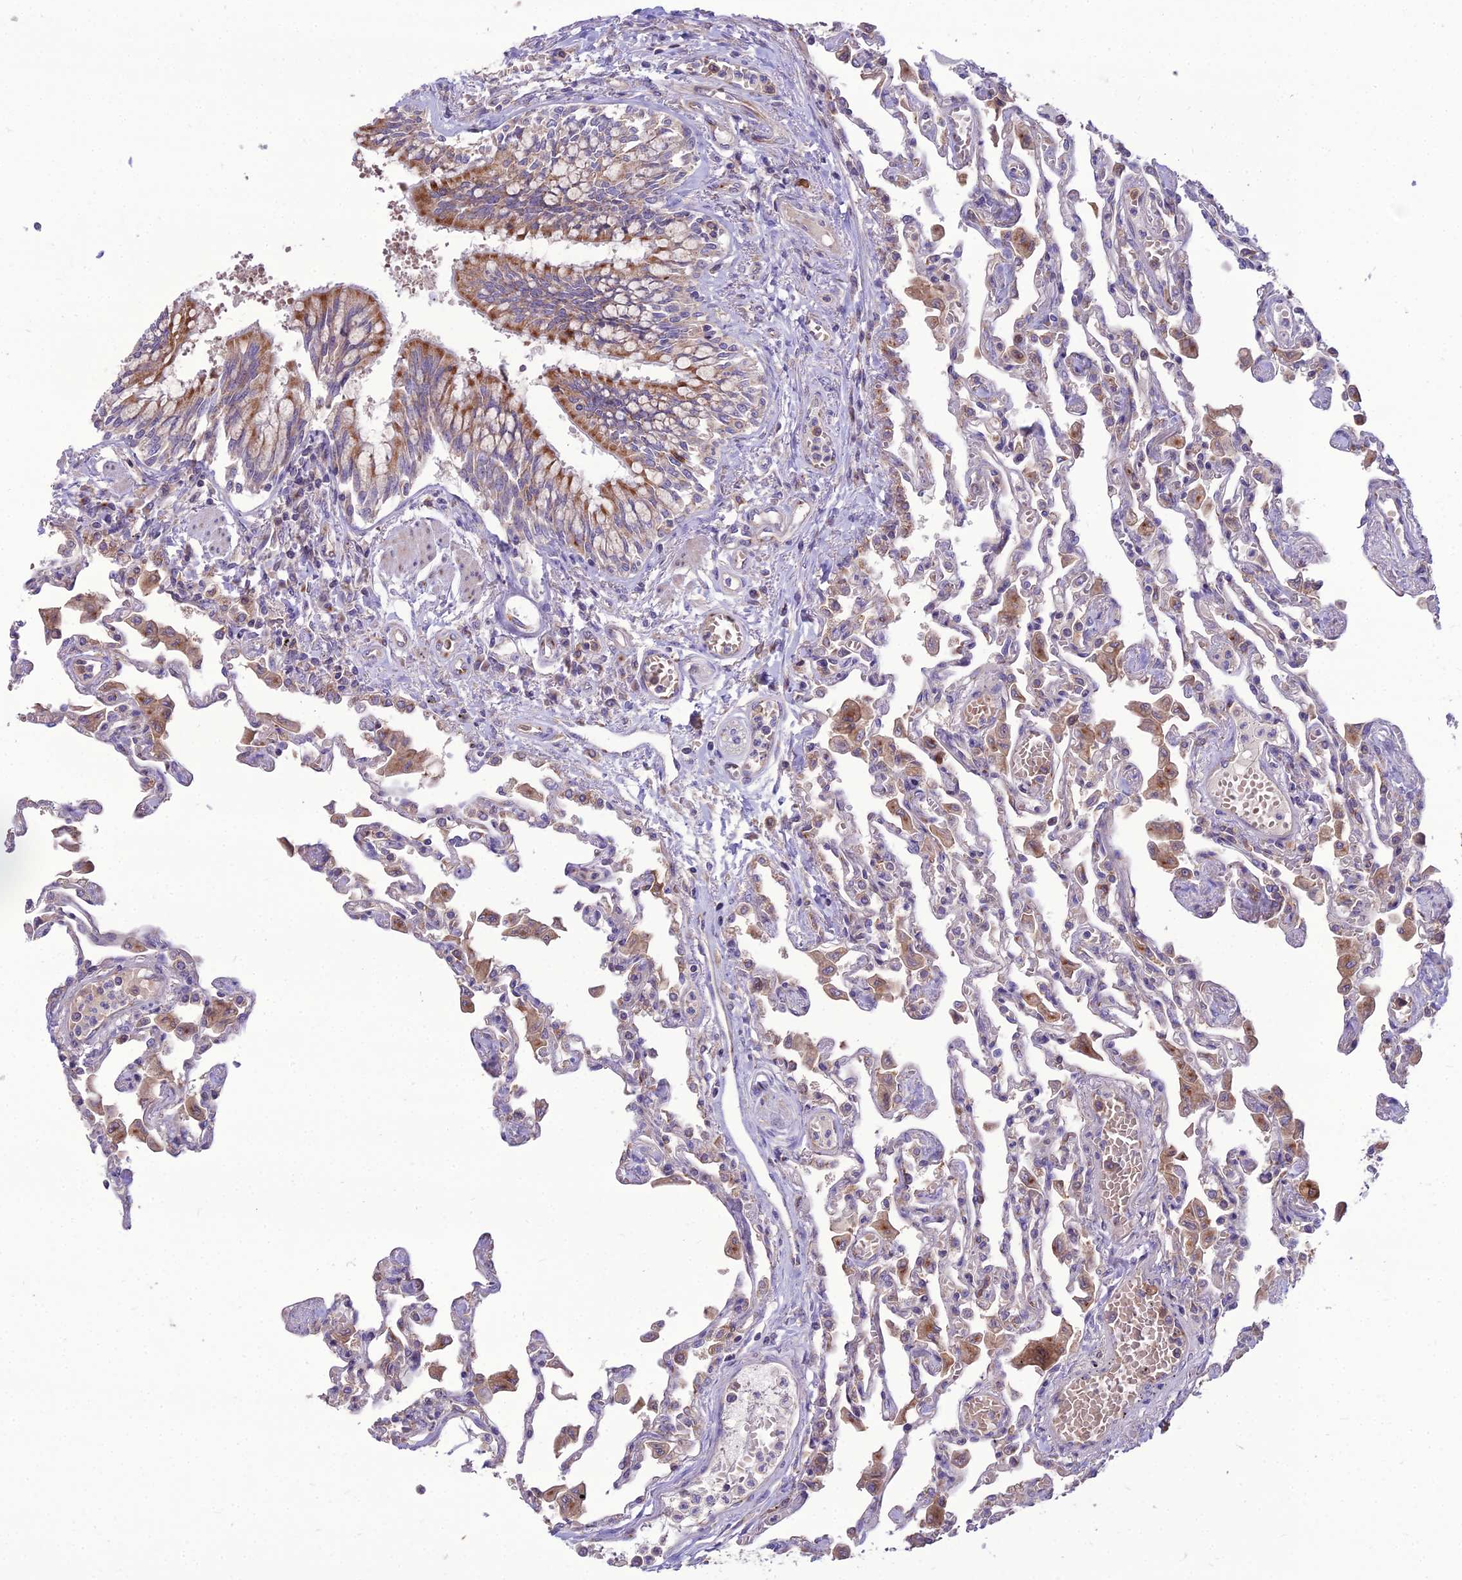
{"staining": {"intensity": "moderate", "quantity": "<25%", "location": "cytoplasmic/membranous"}, "tissue": "lung", "cell_type": "Alveolar cells", "image_type": "normal", "snomed": [{"axis": "morphology", "description": "Normal tissue, NOS"}, {"axis": "topography", "description": "Bronchus"}, {"axis": "topography", "description": "Lung"}], "caption": "DAB (3,3'-diaminobenzidine) immunohistochemical staining of benign human lung shows moderate cytoplasmic/membranous protein positivity in about <25% of alveolar cells.", "gene": "SPRYD7", "patient": {"sex": "female", "age": 49}}